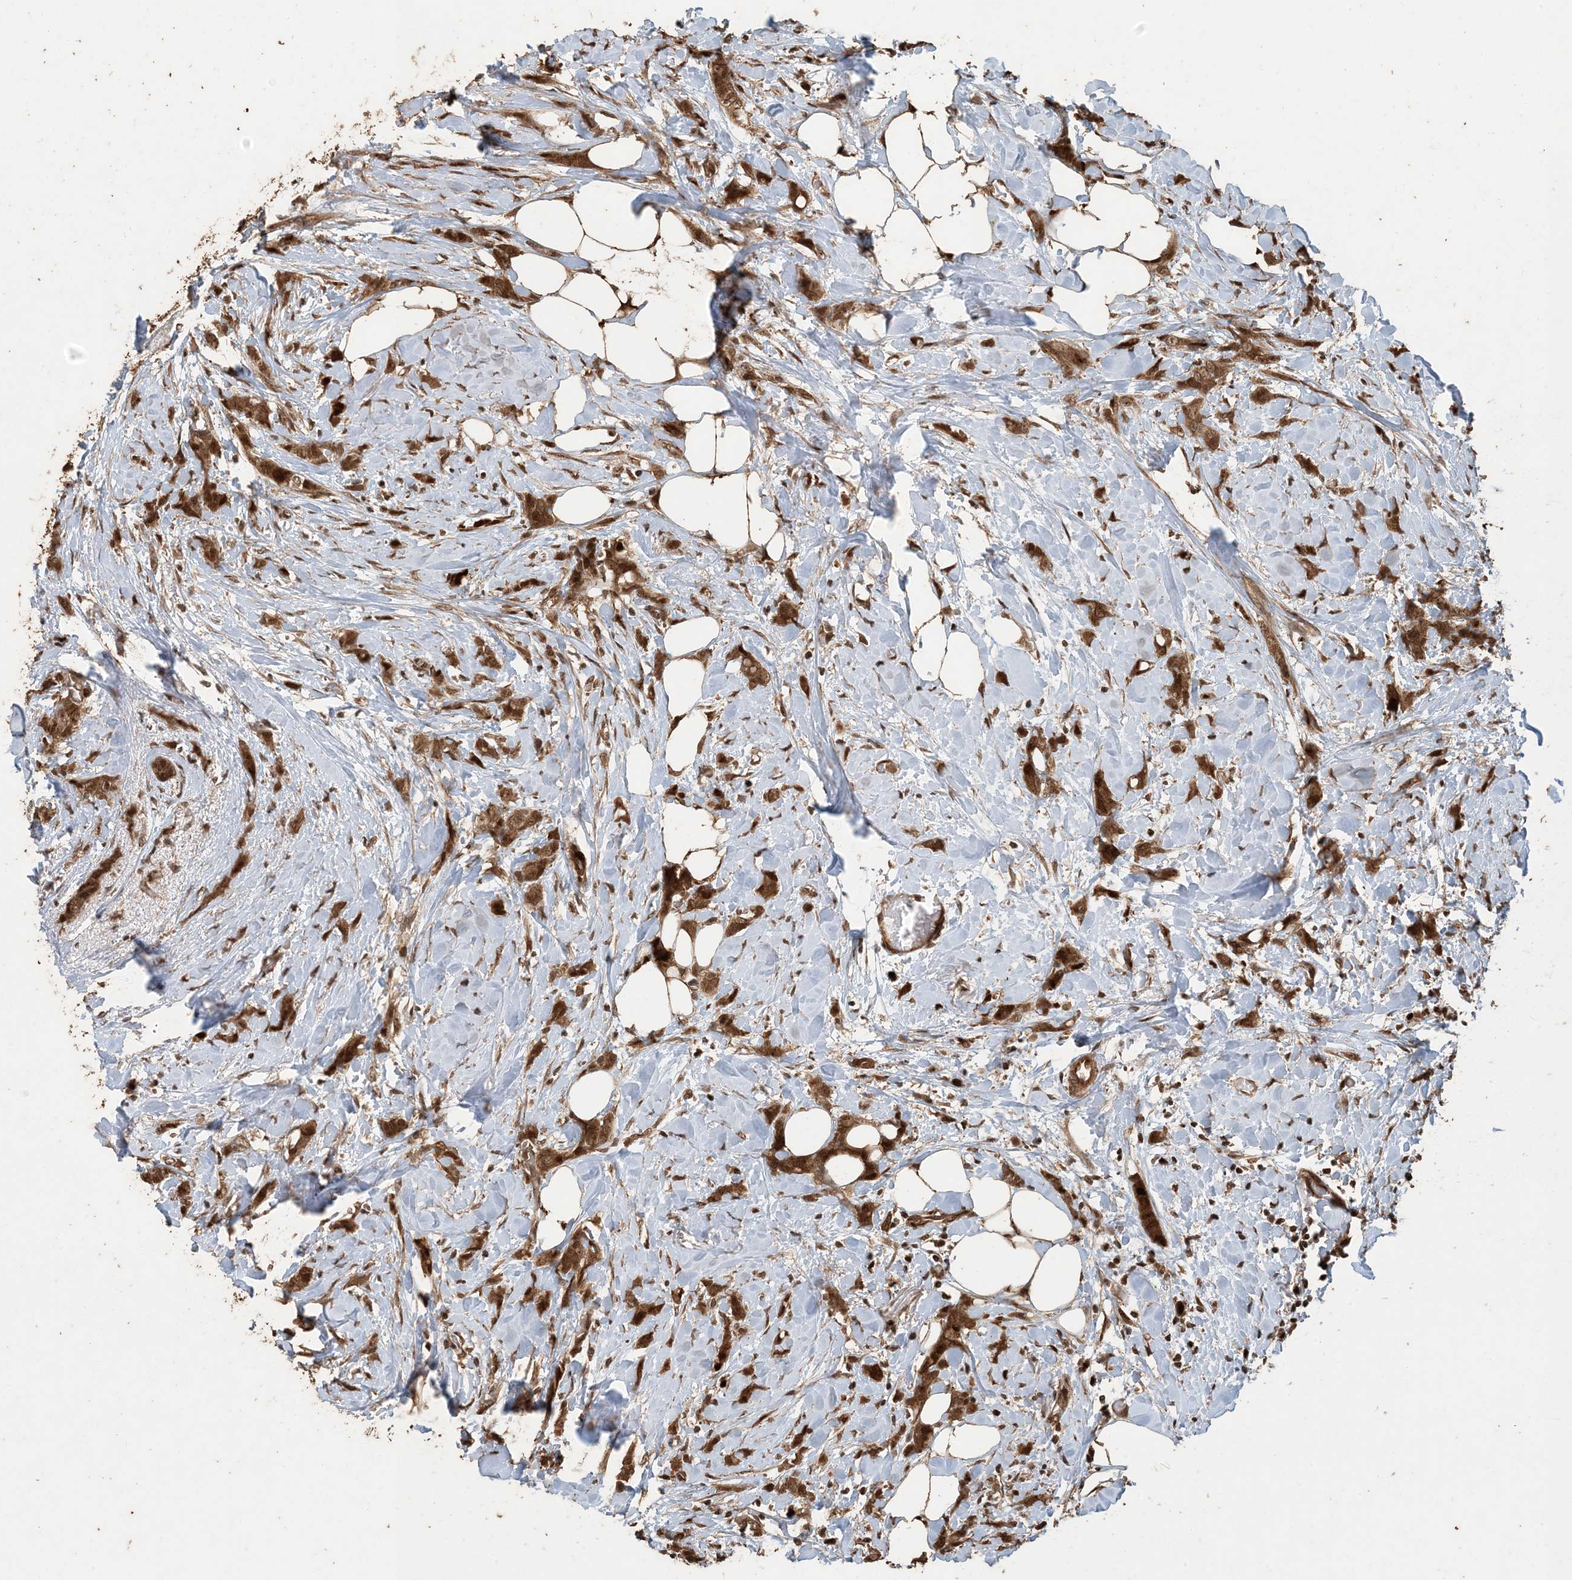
{"staining": {"intensity": "strong", "quantity": ">75%", "location": "cytoplasmic/membranous,nuclear"}, "tissue": "breast cancer", "cell_type": "Tumor cells", "image_type": "cancer", "snomed": [{"axis": "morphology", "description": "Lobular carcinoma, in situ"}, {"axis": "morphology", "description": "Lobular carcinoma"}, {"axis": "topography", "description": "Breast"}], "caption": "Protein staining exhibits strong cytoplasmic/membranous and nuclear expression in about >75% of tumor cells in breast lobular carcinoma.", "gene": "ATP13A2", "patient": {"sex": "female", "age": 41}}